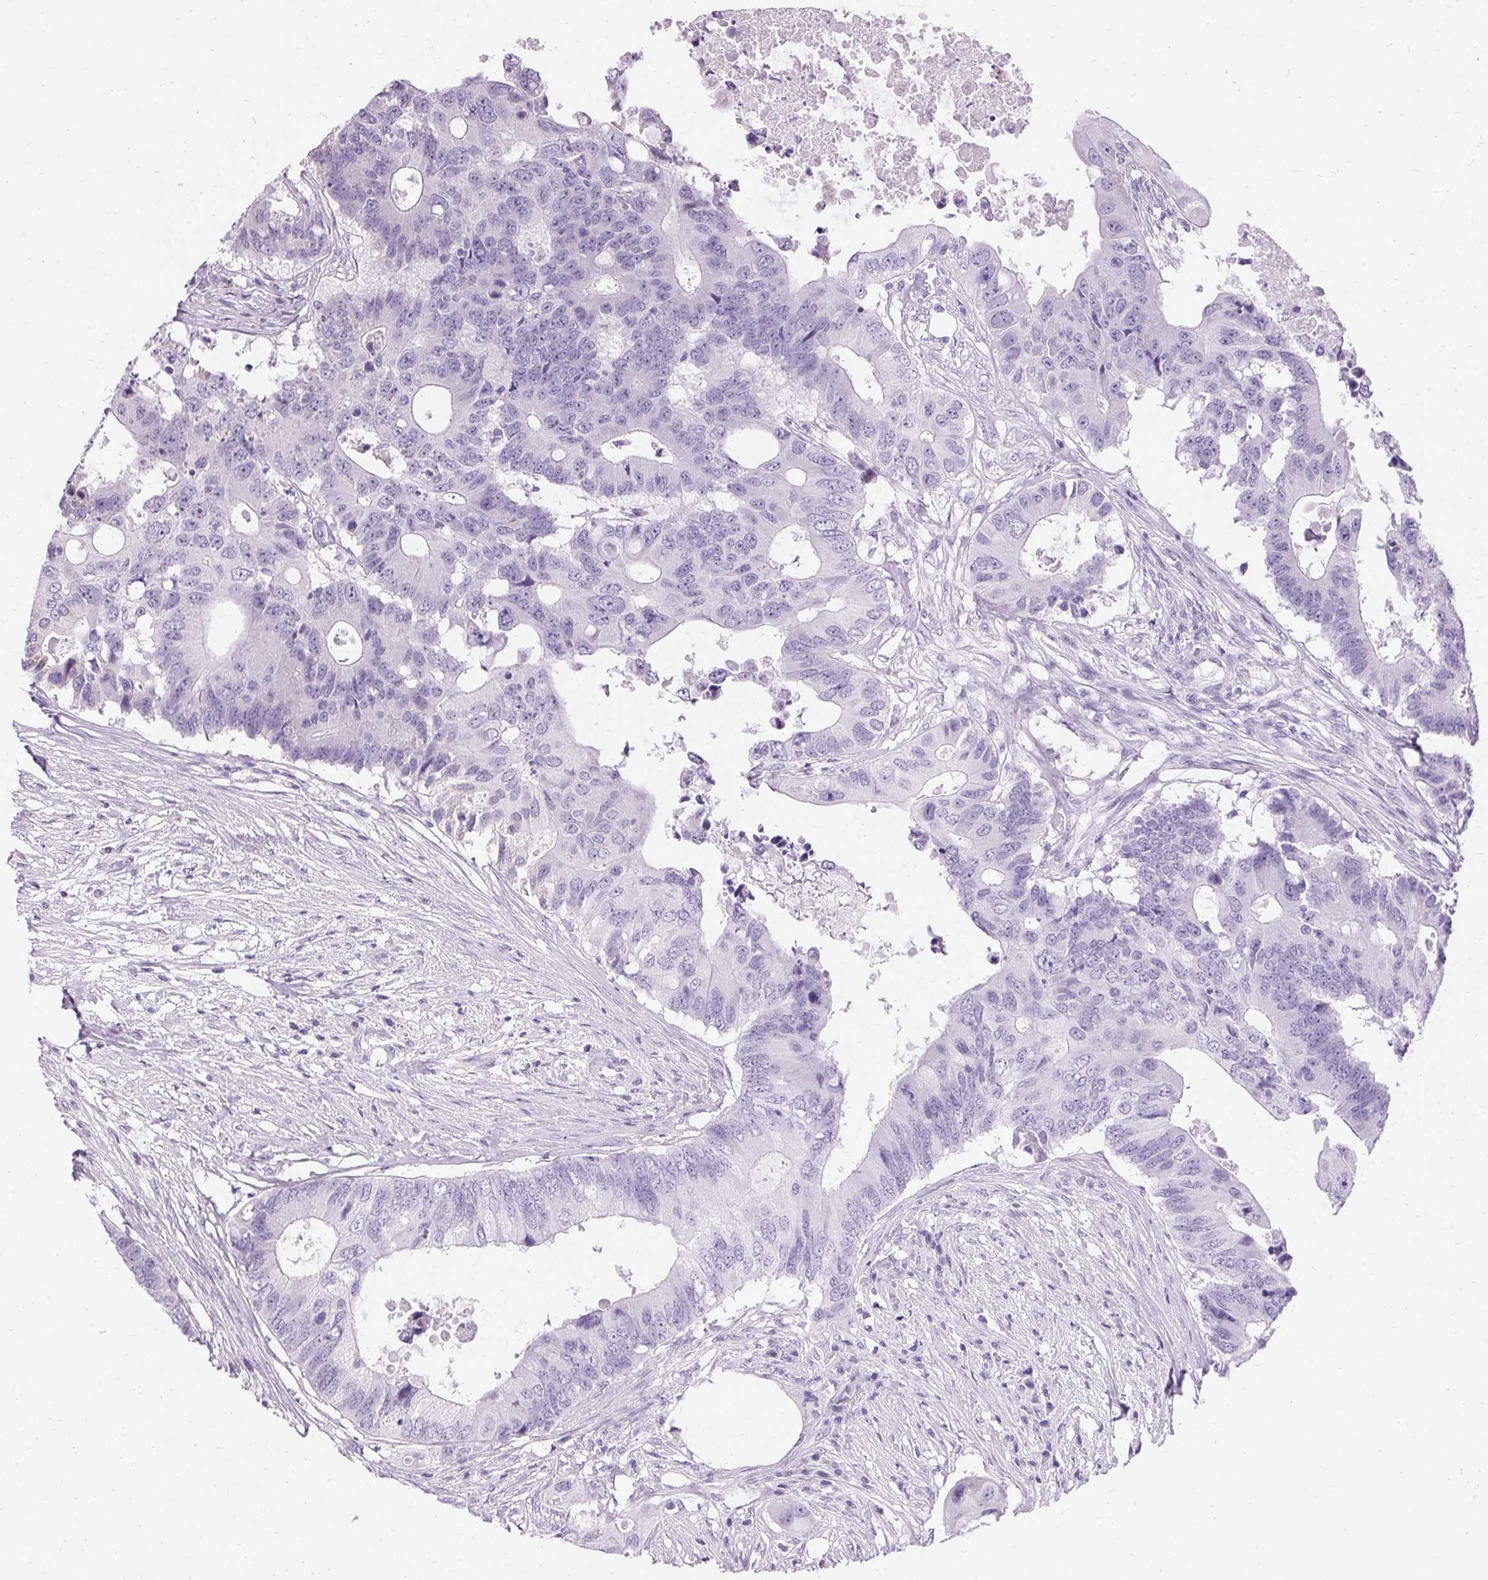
{"staining": {"intensity": "negative", "quantity": "none", "location": "none"}, "tissue": "colorectal cancer", "cell_type": "Tumor cells", "image_type": "cancer", "snomed": [{"axis": "morphology", "description": "Adenocarcinoma, NOS"}, {"axis": "topography", "description": "Colon"}], "caption": "Immunohistochemical staining of colorectal cancer (adenocarcinoma) demonstrates no significant staining in tumor cells. (Stains: DAB (3,3'-diaminobenzidine) IHC with hematoxylin counter stain, Microscopy: brightfield microscopy at high magnification).", "gene": "ASGR2", "patient": {"sex": "male", "age": 71}}